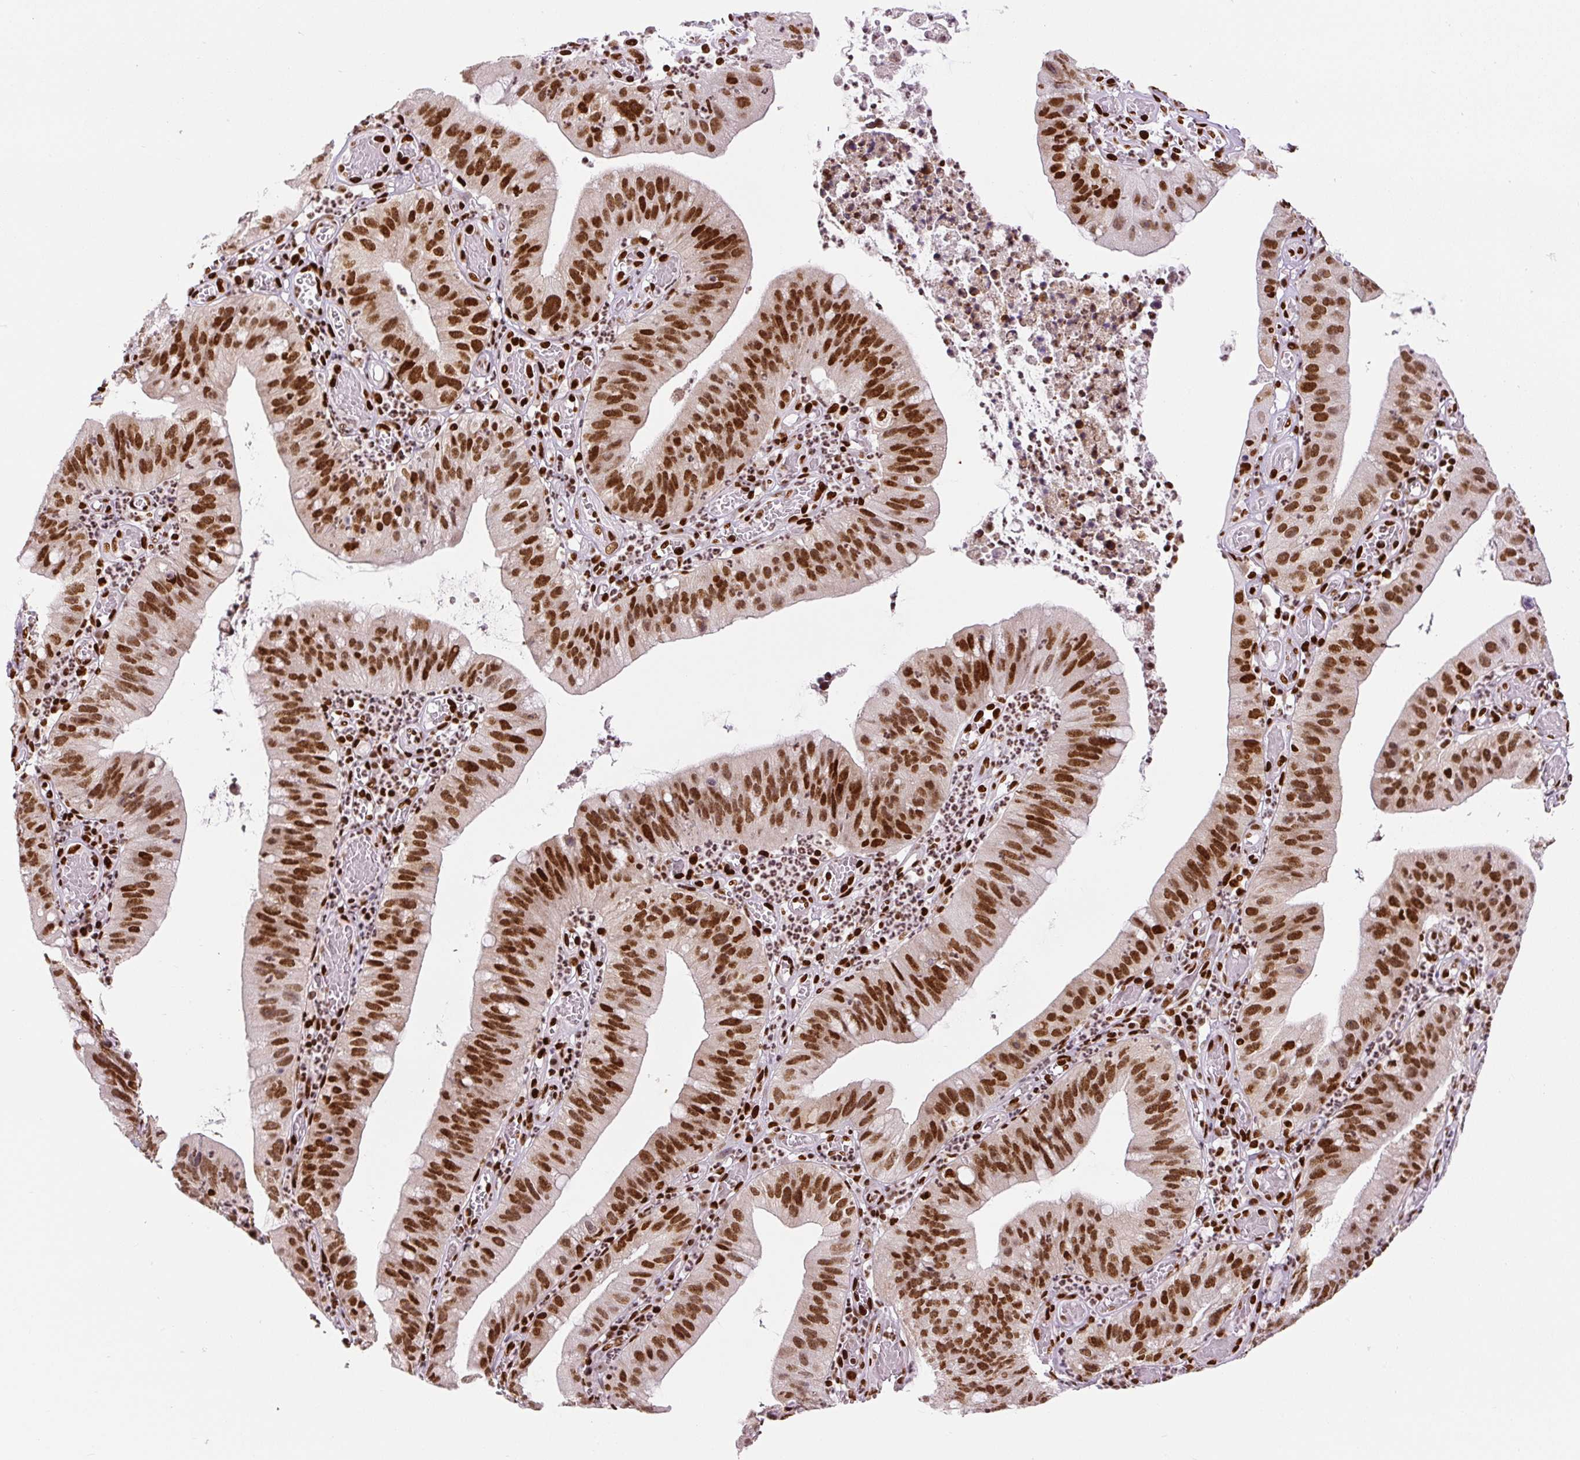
{"staining": {"intensity": "strong", "quantity": ">75%", "location": "nuclear"}, "tissue": "stomach cancer", "cell_type": "Tumor cells", "image_type": "cancer", "snomed": [{"axis": "morphology", "description": "Adenocarcinoma, NOS"}, {"axis": "topography", "description": "Stomach"}], "caption": "IHC staining of adenocarcinoma (stomach), which reveals high levels of strong nuclear expression in about >75% of tumor cells indicating strong nuclear protein staining. The staining was performed using DAB (brown) for protein detection and nuclei were counterstained in hematoxylin (blue).", "gene": "FUS", "patient": {"sex": "male", "age": 59}}